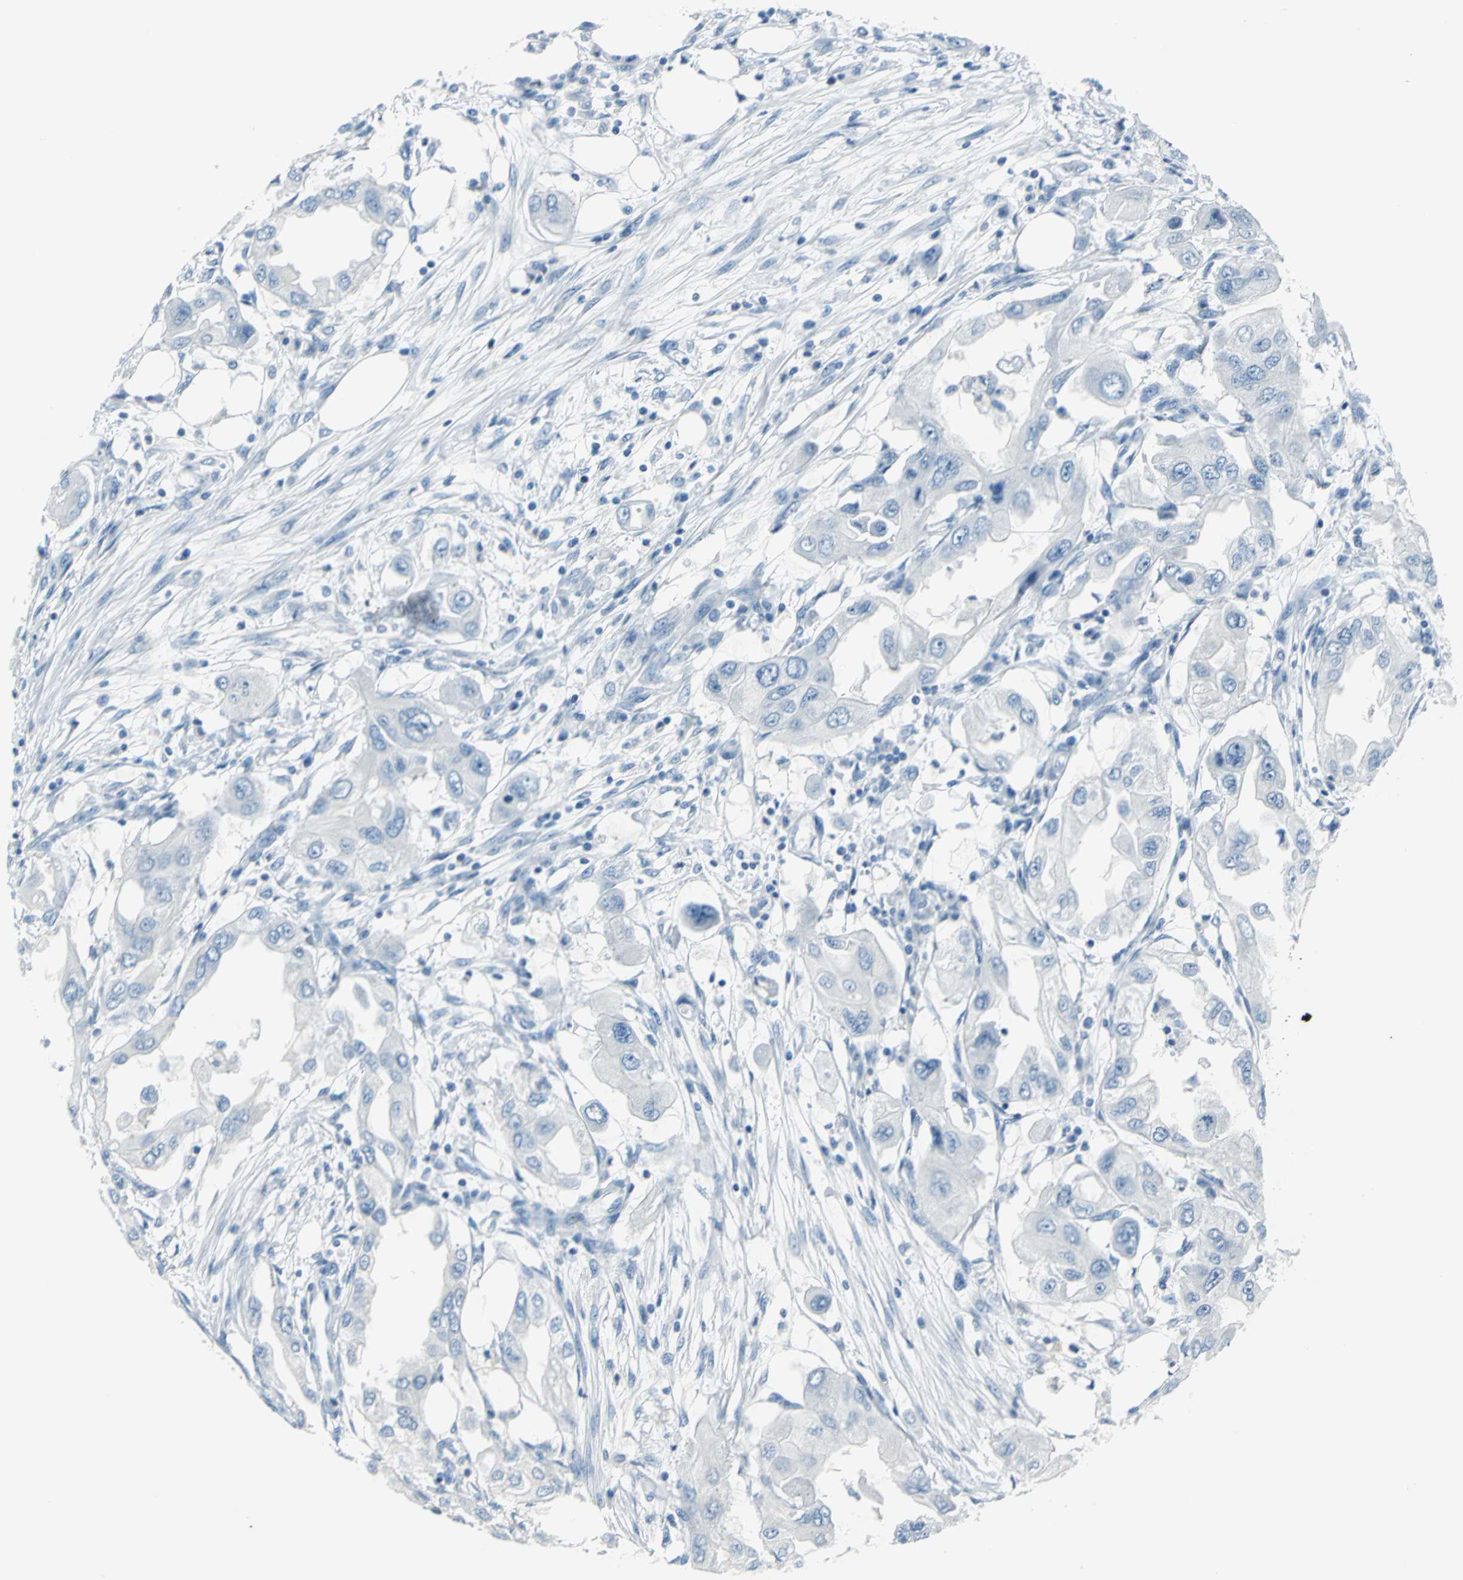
{"staining": {"intensity": "negative", "quantity": "none", "location": "none"}, "tissue": "endometrial cancer", "cell_type": "Tumor cells", "image_type": "cancer", "snomed": [{"axis": "morphology", "description": "Adenocarcinoma, NOS"}, {"axis": "topography", "description": "Endometrium"}], "caption": "High power microscopy micrograph of an immunohistochemistry photomicrograph of endometrial cancer (adenocarcinoma), revealing no significant staining in tumor cells.", "gene": "PKLR", "patient": {"sex": "female", "age": 67}}